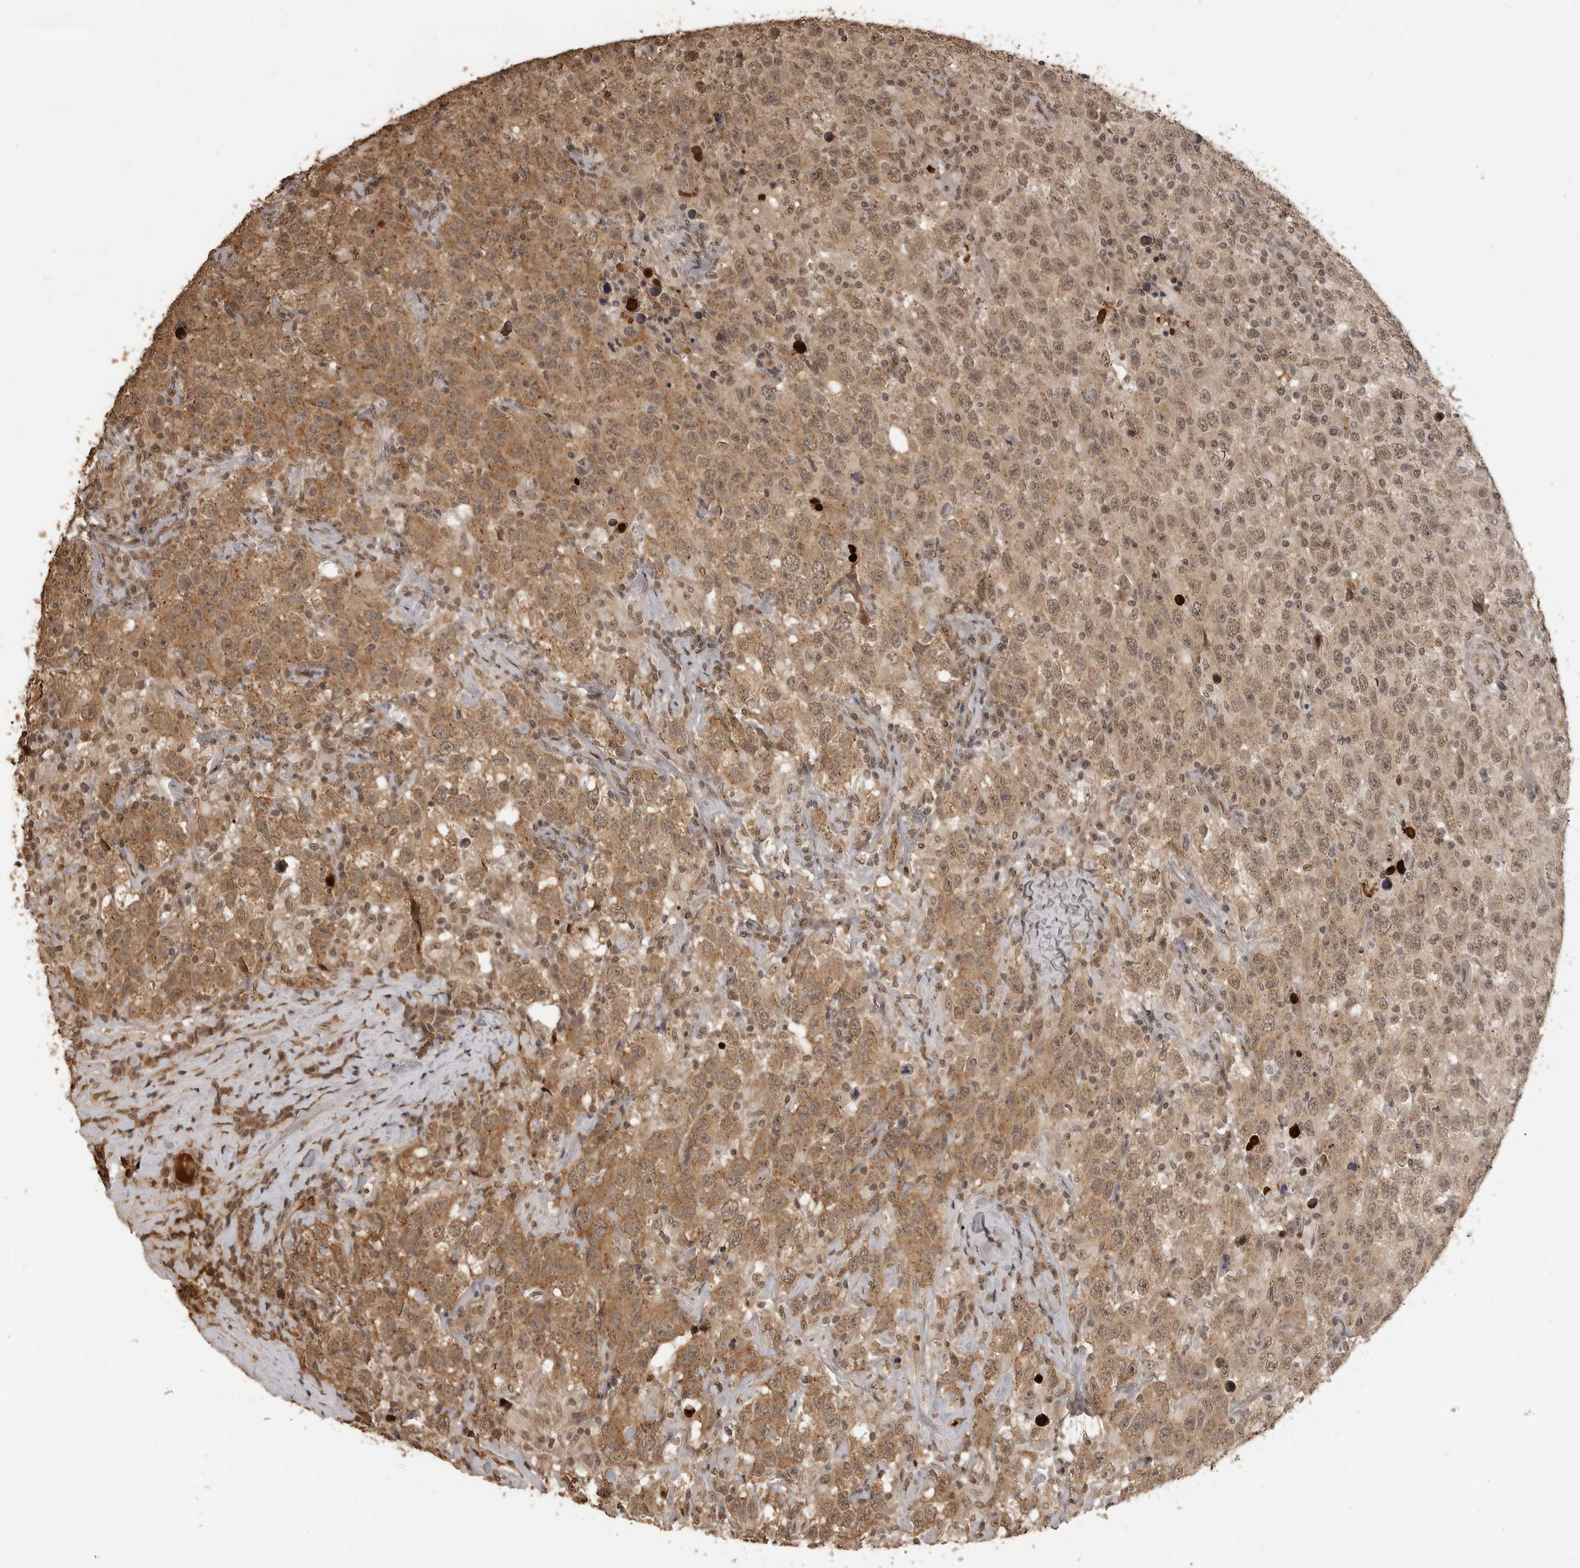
{"staining": {"intensity": "moderate", "quantity": ">75%", "location": "cytoplasmic/membranous,nuclear"}, "tissue": "testis cancer", "cell_type": "Tumor cells", "image_type": "cancer", "snomed": [{"axis": "morphology", "description": "Seminoma, NOS"}, {"axis": "topography", "description": "Testis"}], "caption": "This histopathology image reveals immunohistochemistry (IHC) staining of human testis cancer (seminoma), with medium moderate cytoplasmic/membranous and nuclear expression in about >75% of tumor cells.", "gene": "CLOCK", "patient": {"sex": "male", "age": 41}}